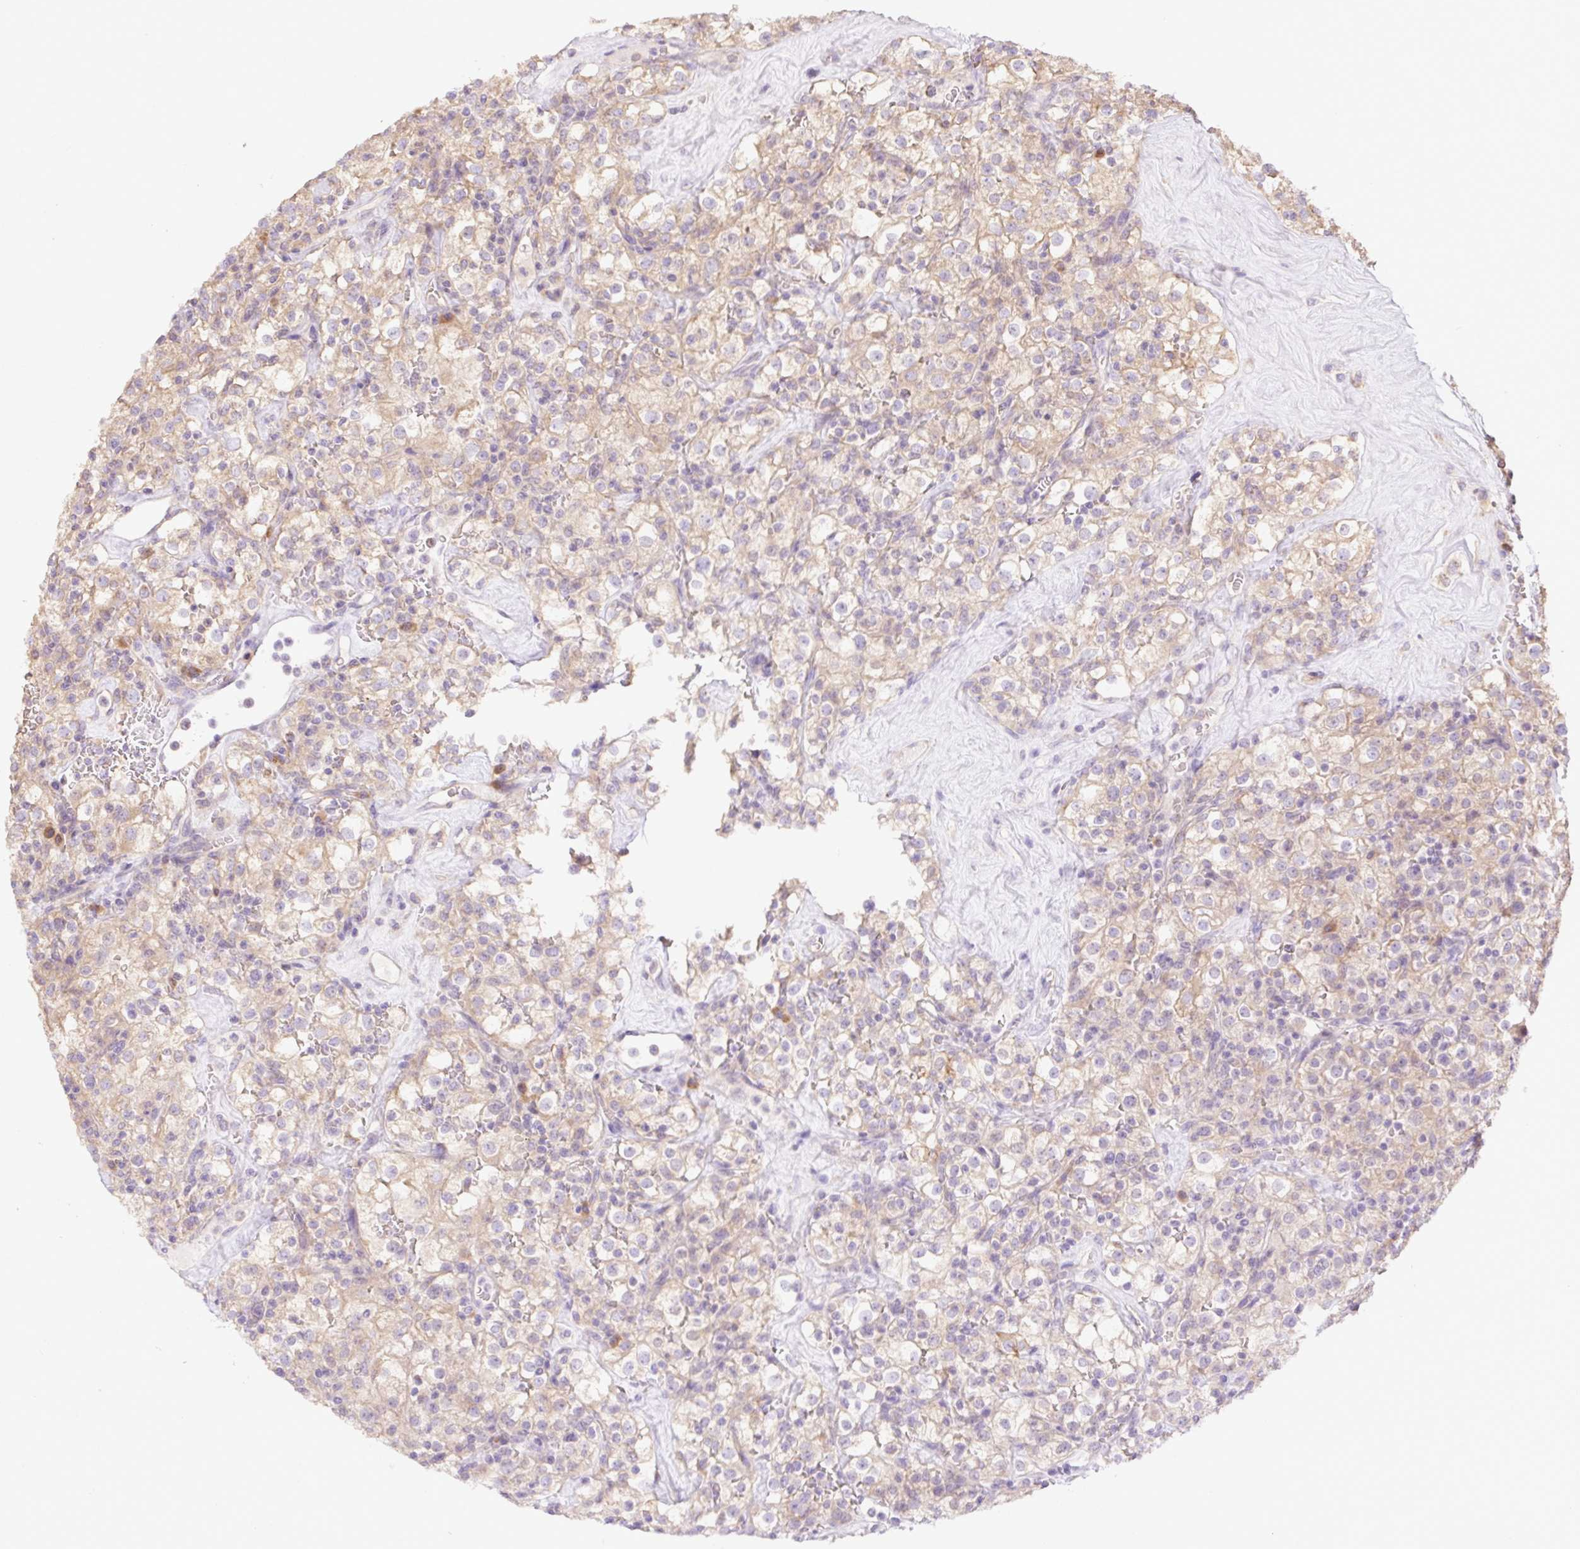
{"staining": {"intensity": "moderate", "quantity": "25%-75%", "location": "cytoplasmic/membranous"}, "tissue": "renal cancer", "cell_type": "Tumor cells", "image_type": "cancer", "snomed": [{"axis": "morphology", "description": "Adenocarcinoma, NOS"}, {"axis": "topography", "description": "Kidney"}], "caption": "A histopathology image of human renal cancer (adenocarcinoma) stained for a protein exhibits moderate cytoplasmic/membranous brown staining in tumor cells.", "gene": "DESI1", "patient": {"sex": "female", "age": 74}}